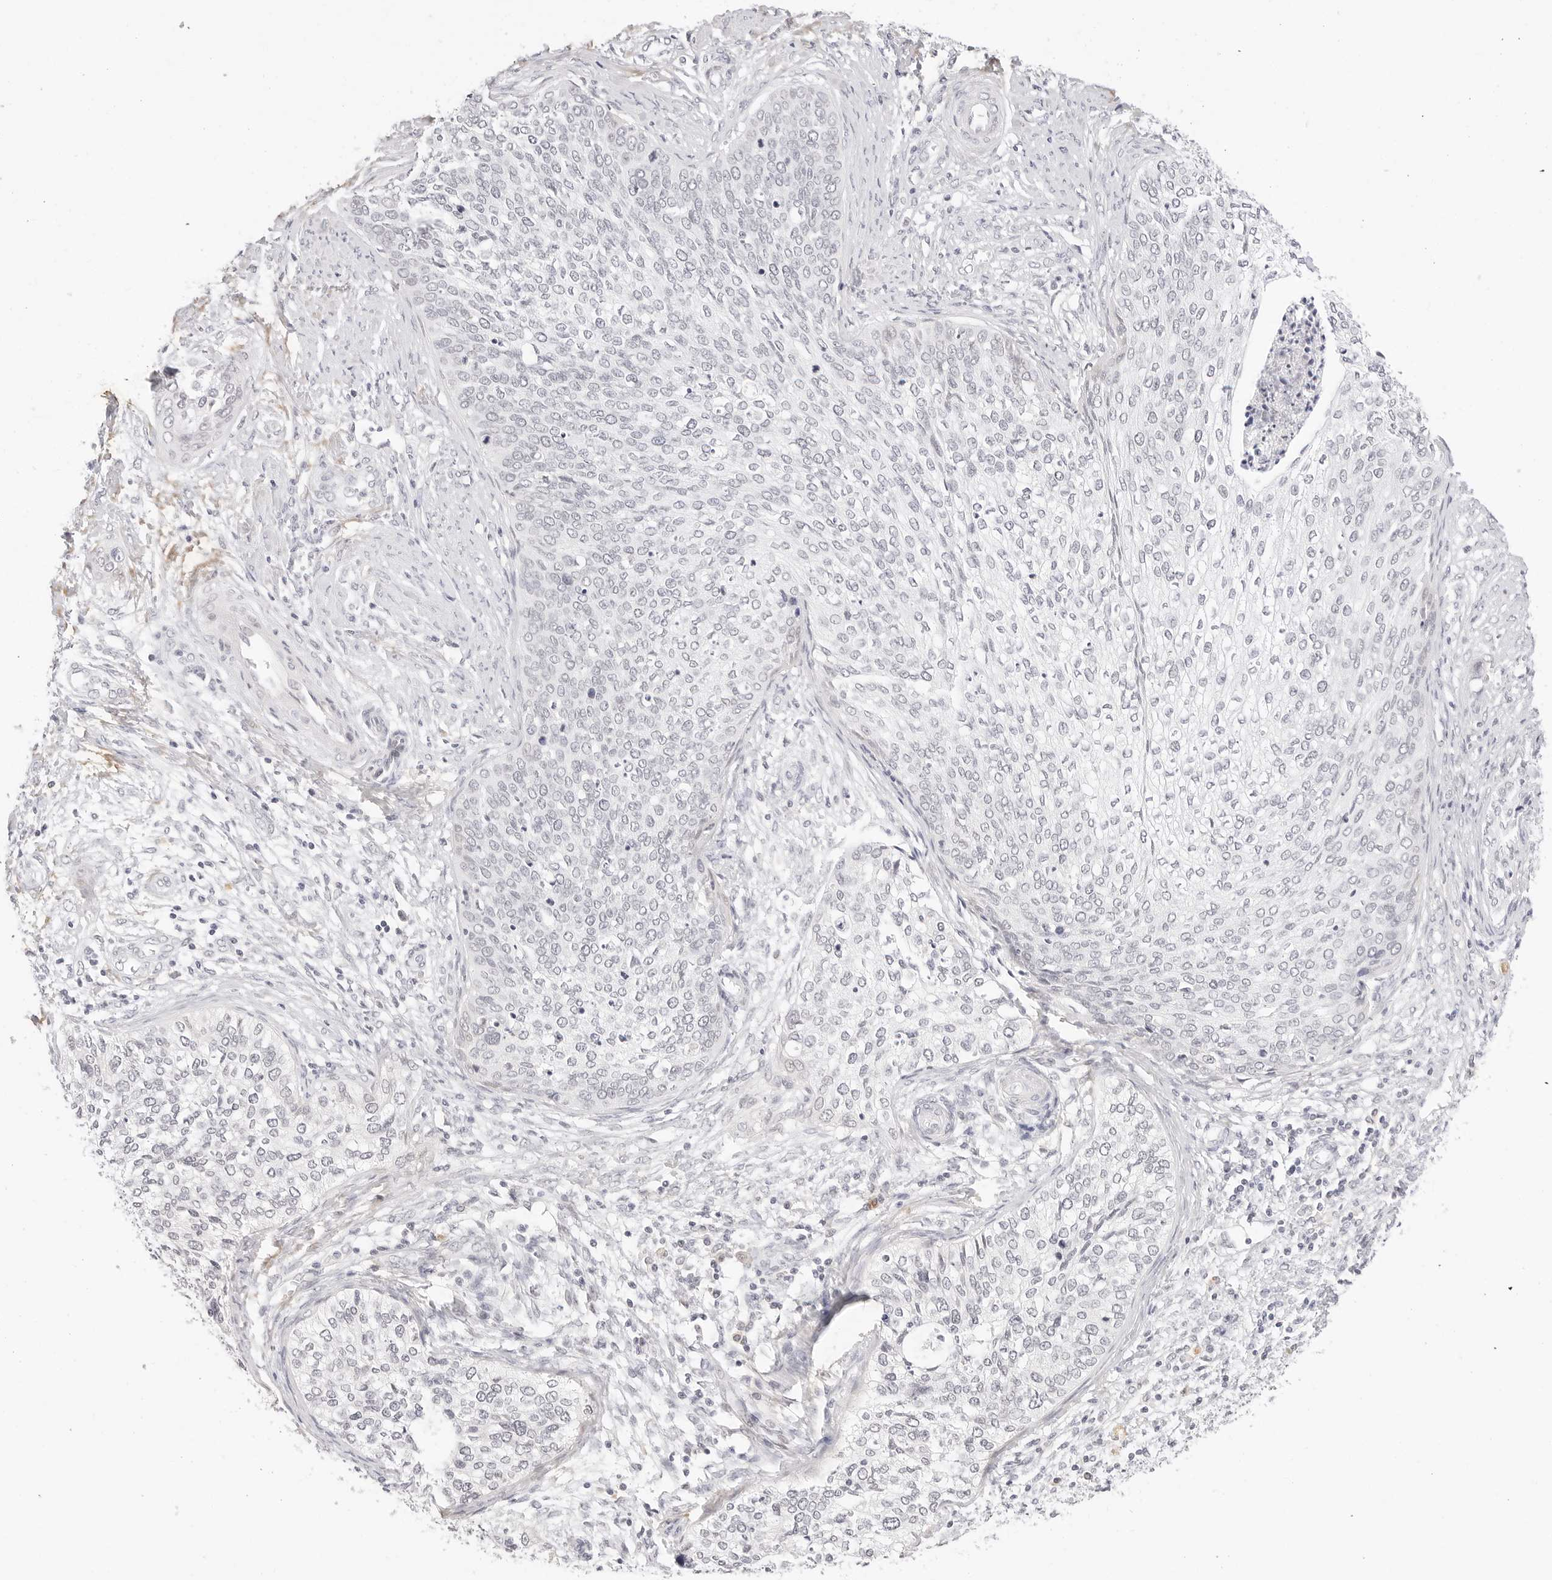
{"staining": {"intensity": "negative", "quantity": "none", "location": "none"}, "tissue": "cervical cancer", "cell_type": "Tumor cells", "image_type": "cancer", "snomed": [{"axis": "morphology", "description": "Squamous cell carcinoma, NOS"}, {"axis": "topography", "description": "Cervix"}], "caption": "DAB (3,3'-diaminobenzidine) immunohistochemical staining of cervical cancer shows no significant positivity in tumor cells.", "gene": "XKR4", "patient": {"sex": "female", "age": 37}}